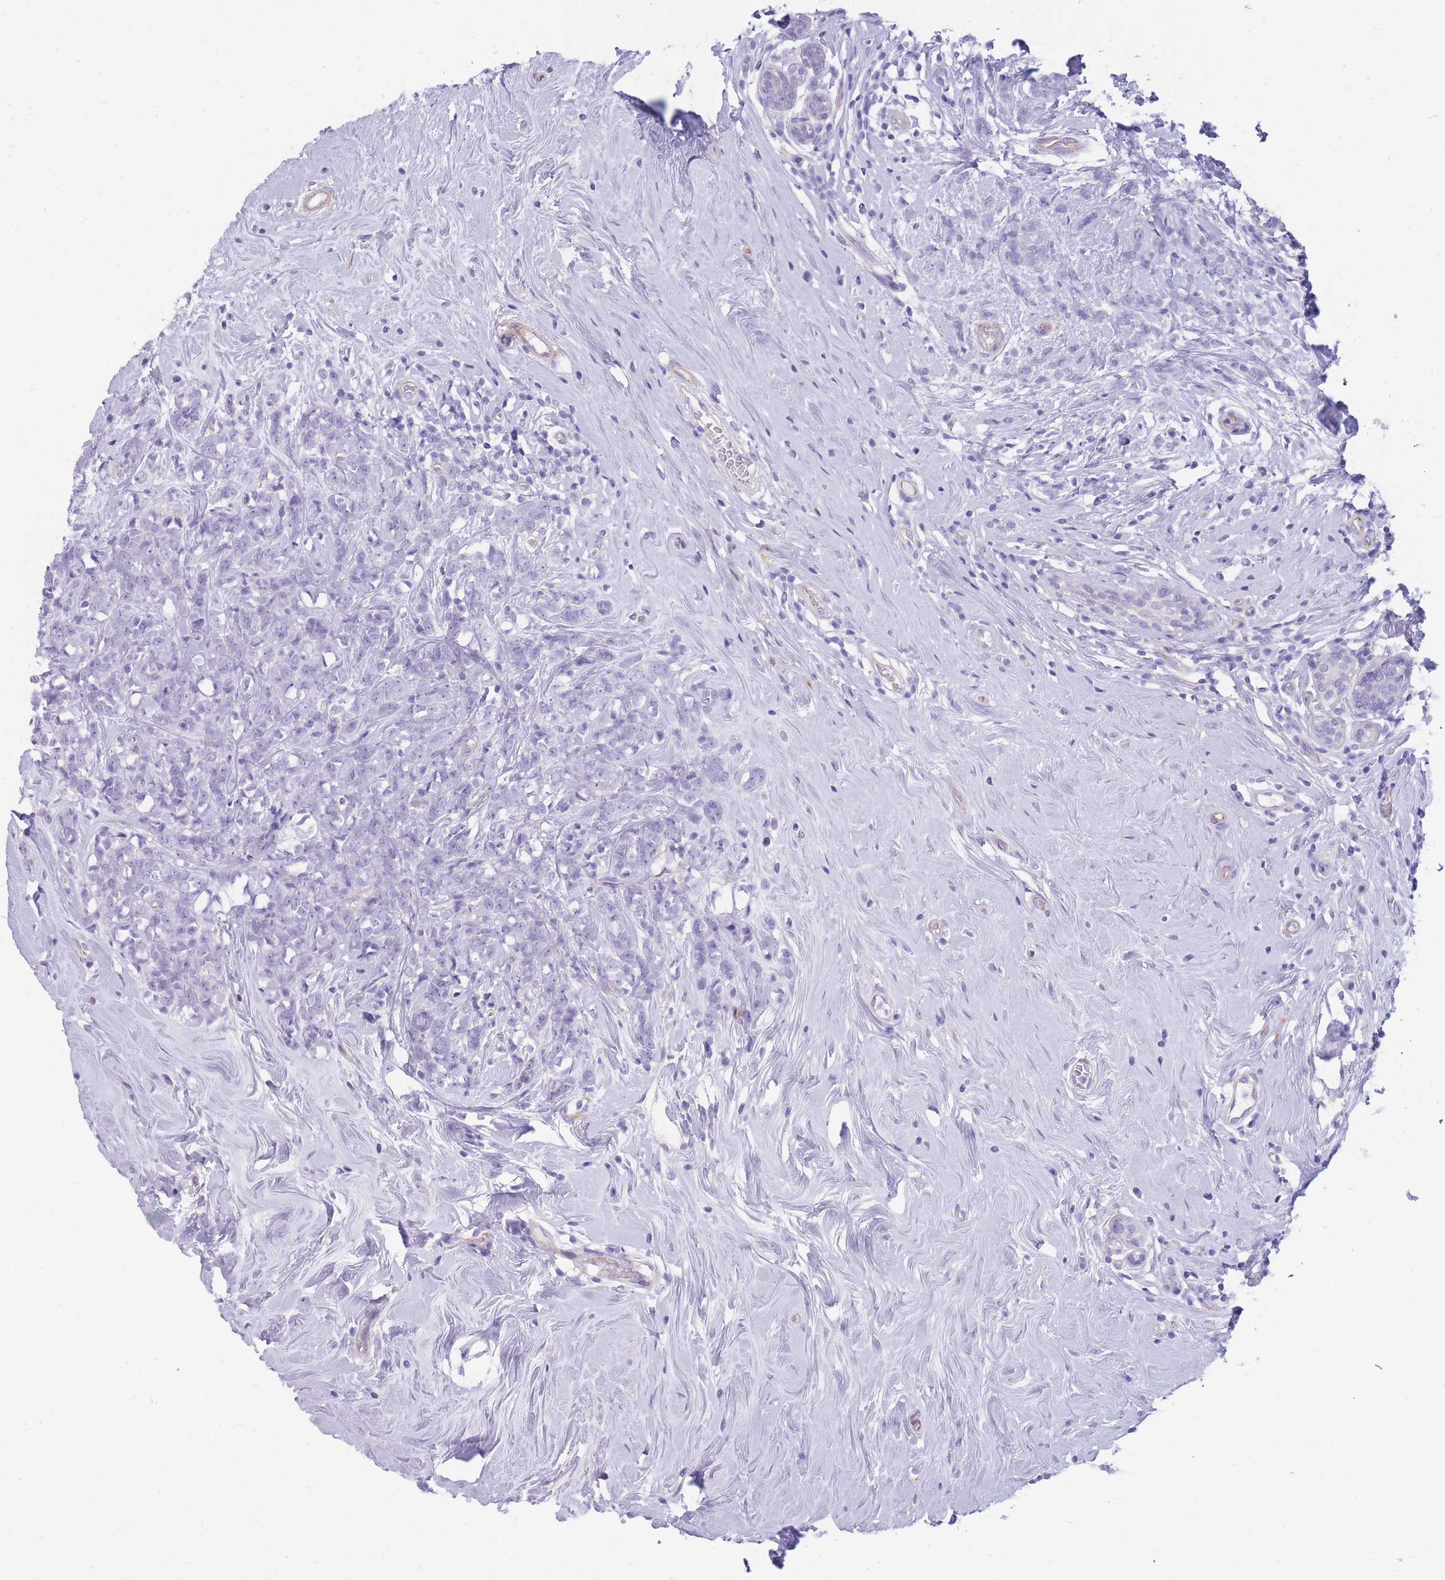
{"staining": {"intensity": "negative", "quantity": "none", "location": "none"}, "tissue": "breast cancer", "cell_type": "Tumor cells", "image_type": "cancer", "snomed": [{"axis": "morphology", "description": "Lobular carcinoma"}, {"axis": "topography", "description": "Breast"}], "caption": "Human breast lobular carcinoma stained for a protein using IHC shows no staining in tumor cells.", "gene": "MTSS2", "patient": {"sex": "female", "age": 58}}